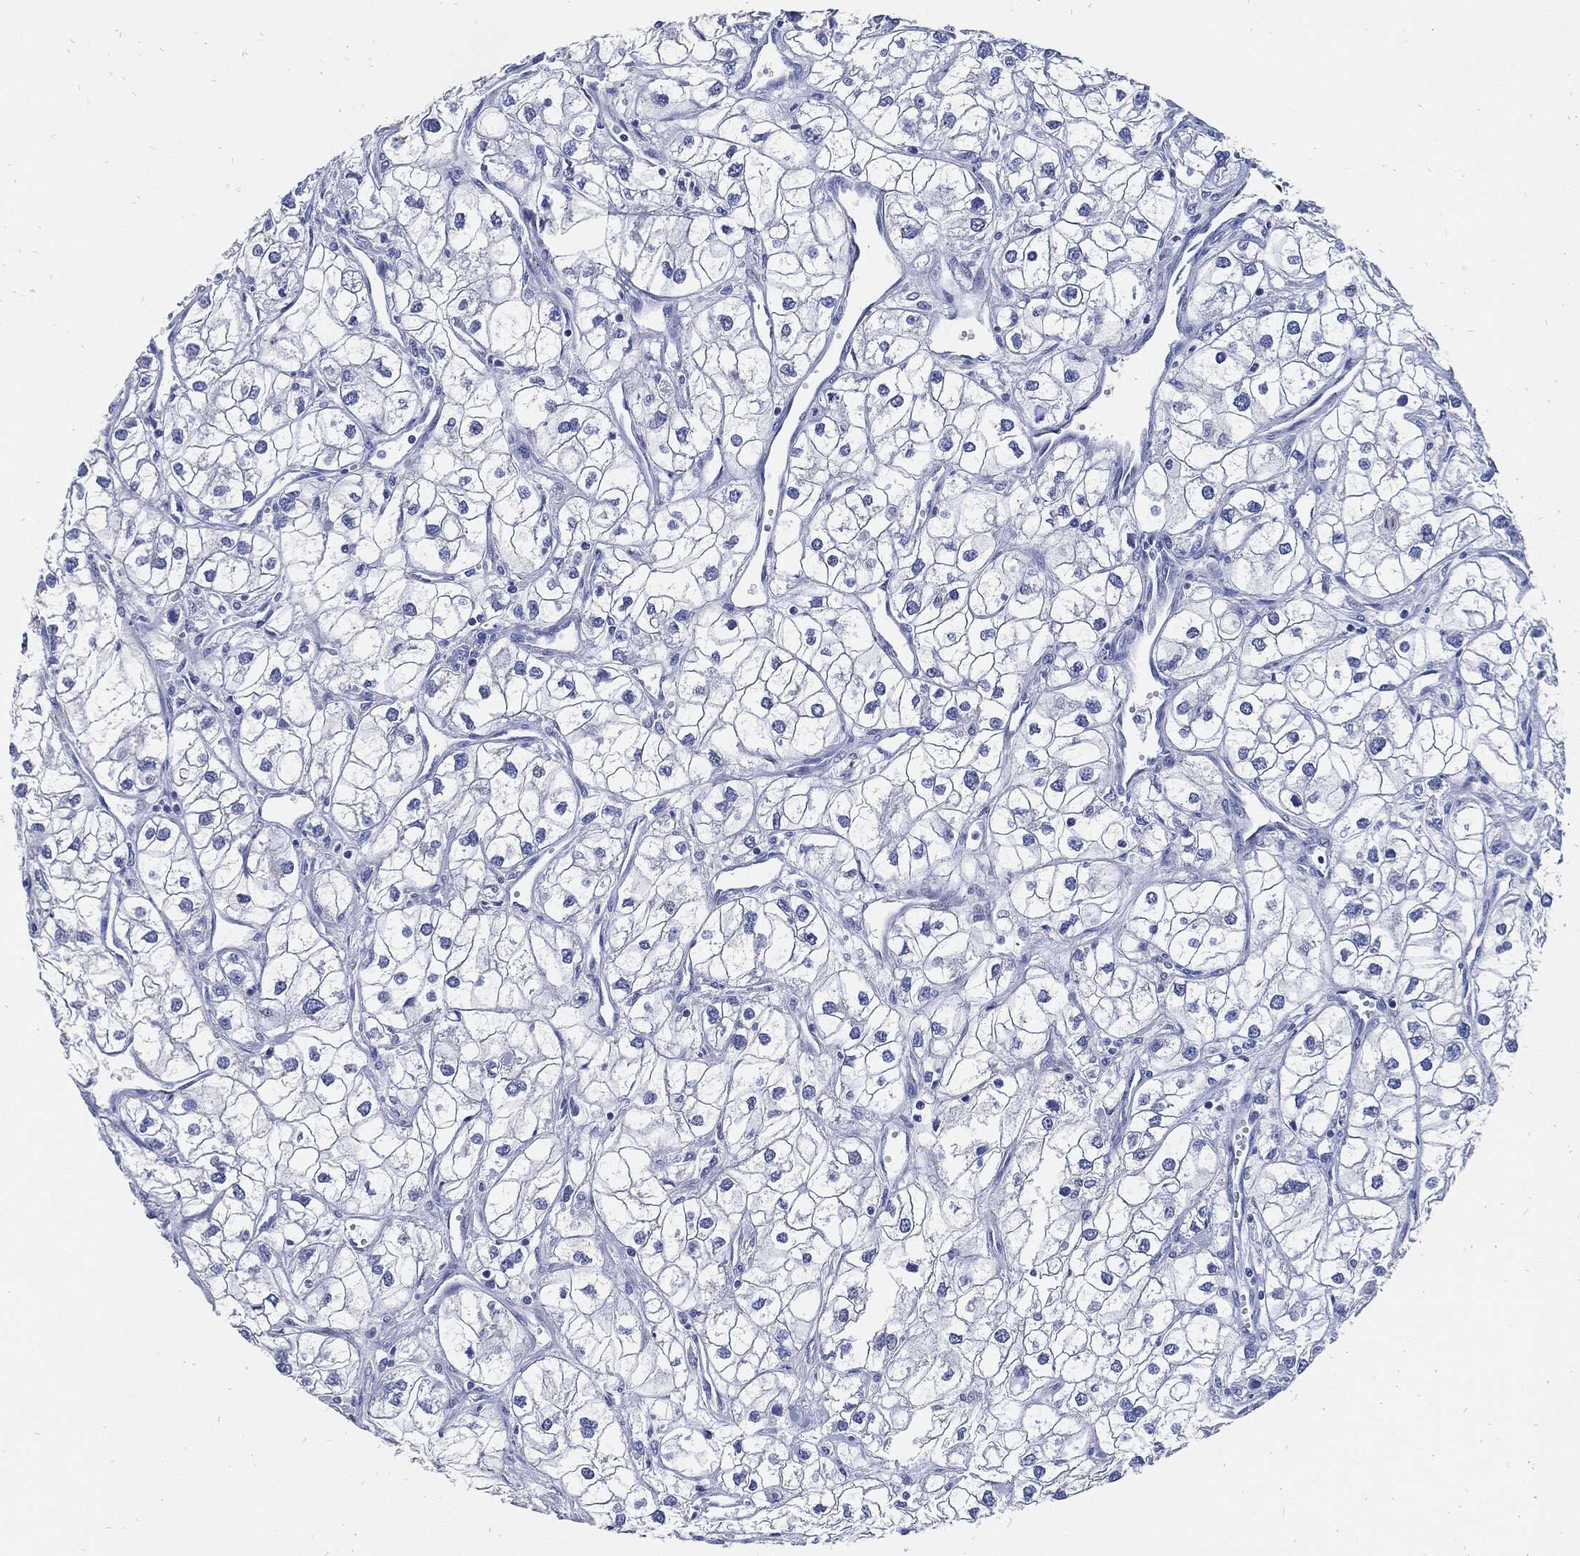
{"staining": {"intensity": "negative", "quantity": "none", "location": "none"}, "tissue": "renal cancer", "cell_type": "Tumor cells", "image_type": "cancer", "snomed": [{"axis": "morphology", "description": "Adenocarcinoma, NOS"}, {"axis": "topography", "description": "Kidney"}], "caption": "Immunohistochemistry image of neoplastic tissue: adenocarcinoma (renal) stained with DAB (3,3'-diaminobenzidine) displays no significant protein expression in tumor cells.", "gene": "FABP4", "patient": {"sex": "male", "age": 59}}